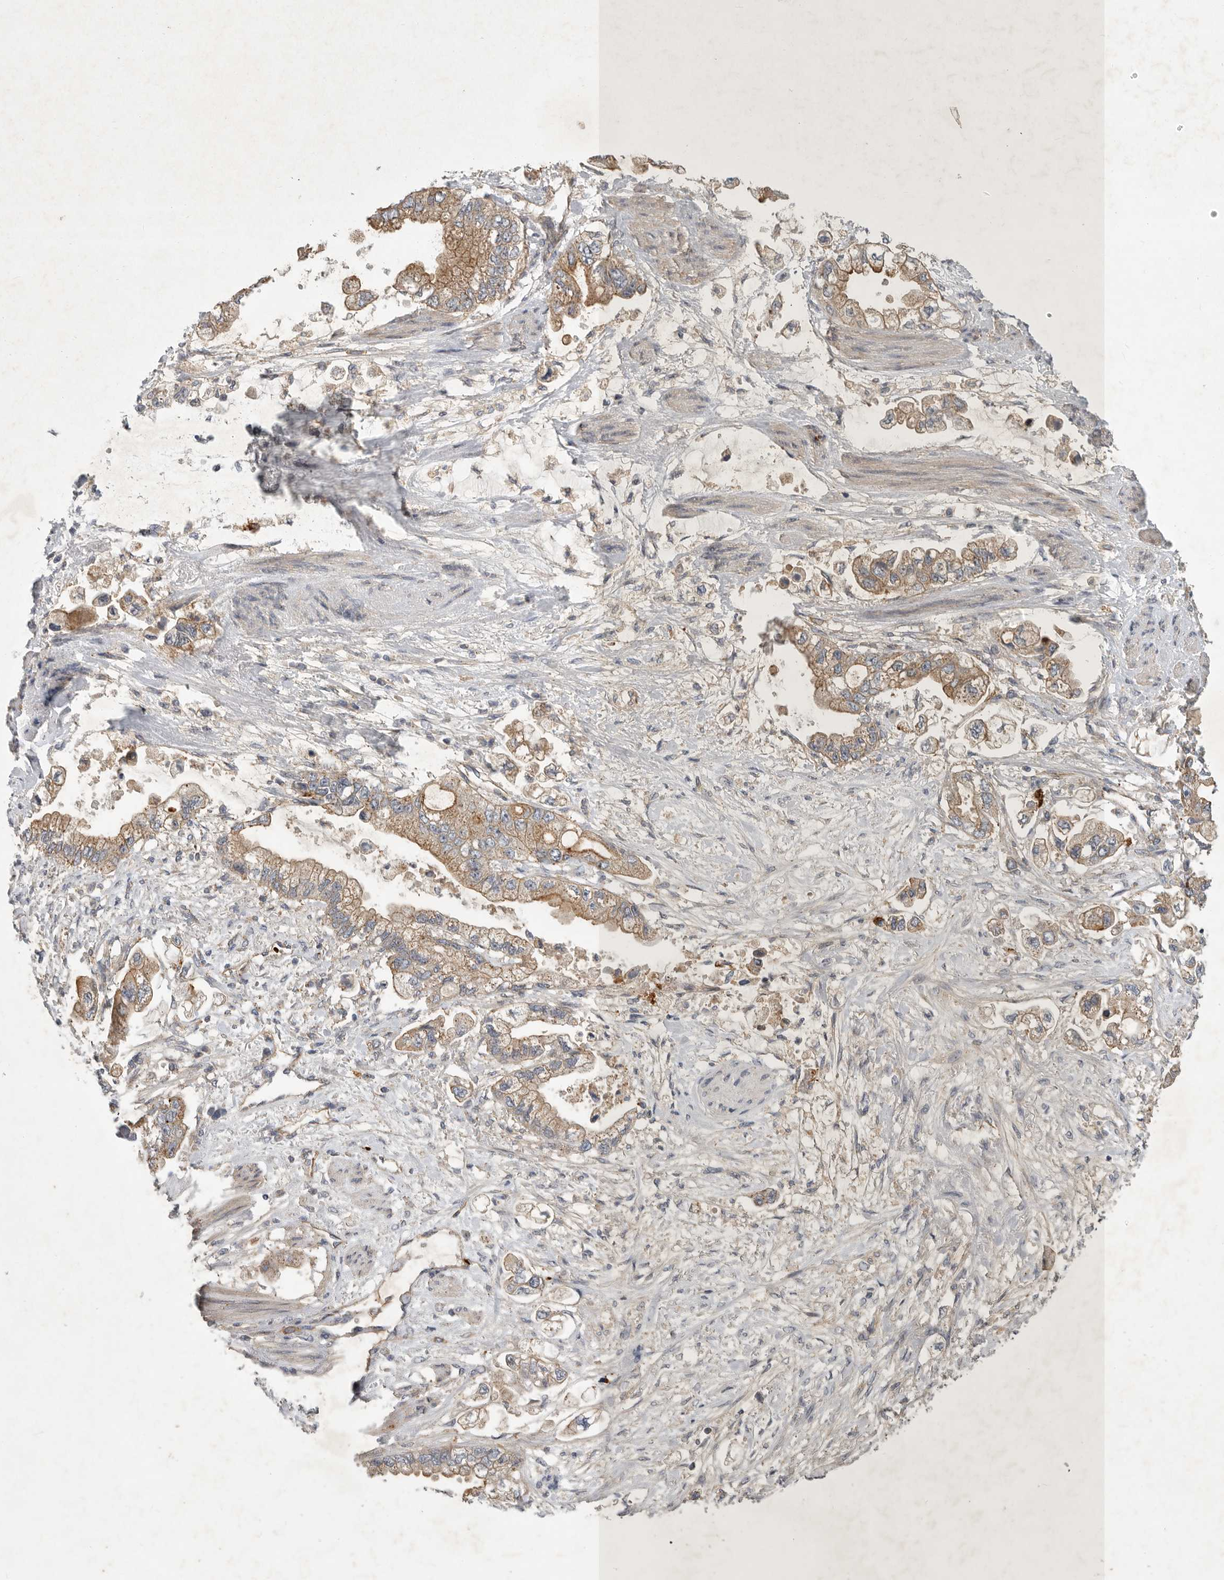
{"staining": {"intensity": "weak", "quantity": ">75%", "location": "cytoplasmic/membranous"}, "tissue": "stomach cancer", "cell_type": "Tumor cells", "image_type": "cancer", "snomed": [{"axis": "morphology", "description": "Adenocarcinoma, NOS"}, {"axis": "topography", "description": "Stomach"}], "caption": "A brown stain highlights weak cytoplasmic/membranous positivity of a protein in human stomach adenocarcinoma tumor cells. Using DAB (brown) and hematoxylin (blue) stains, captured at high magnification using brightfield microscopy.", "gene": "MLPH", "patient": {"sex": "male", "age": 62}}